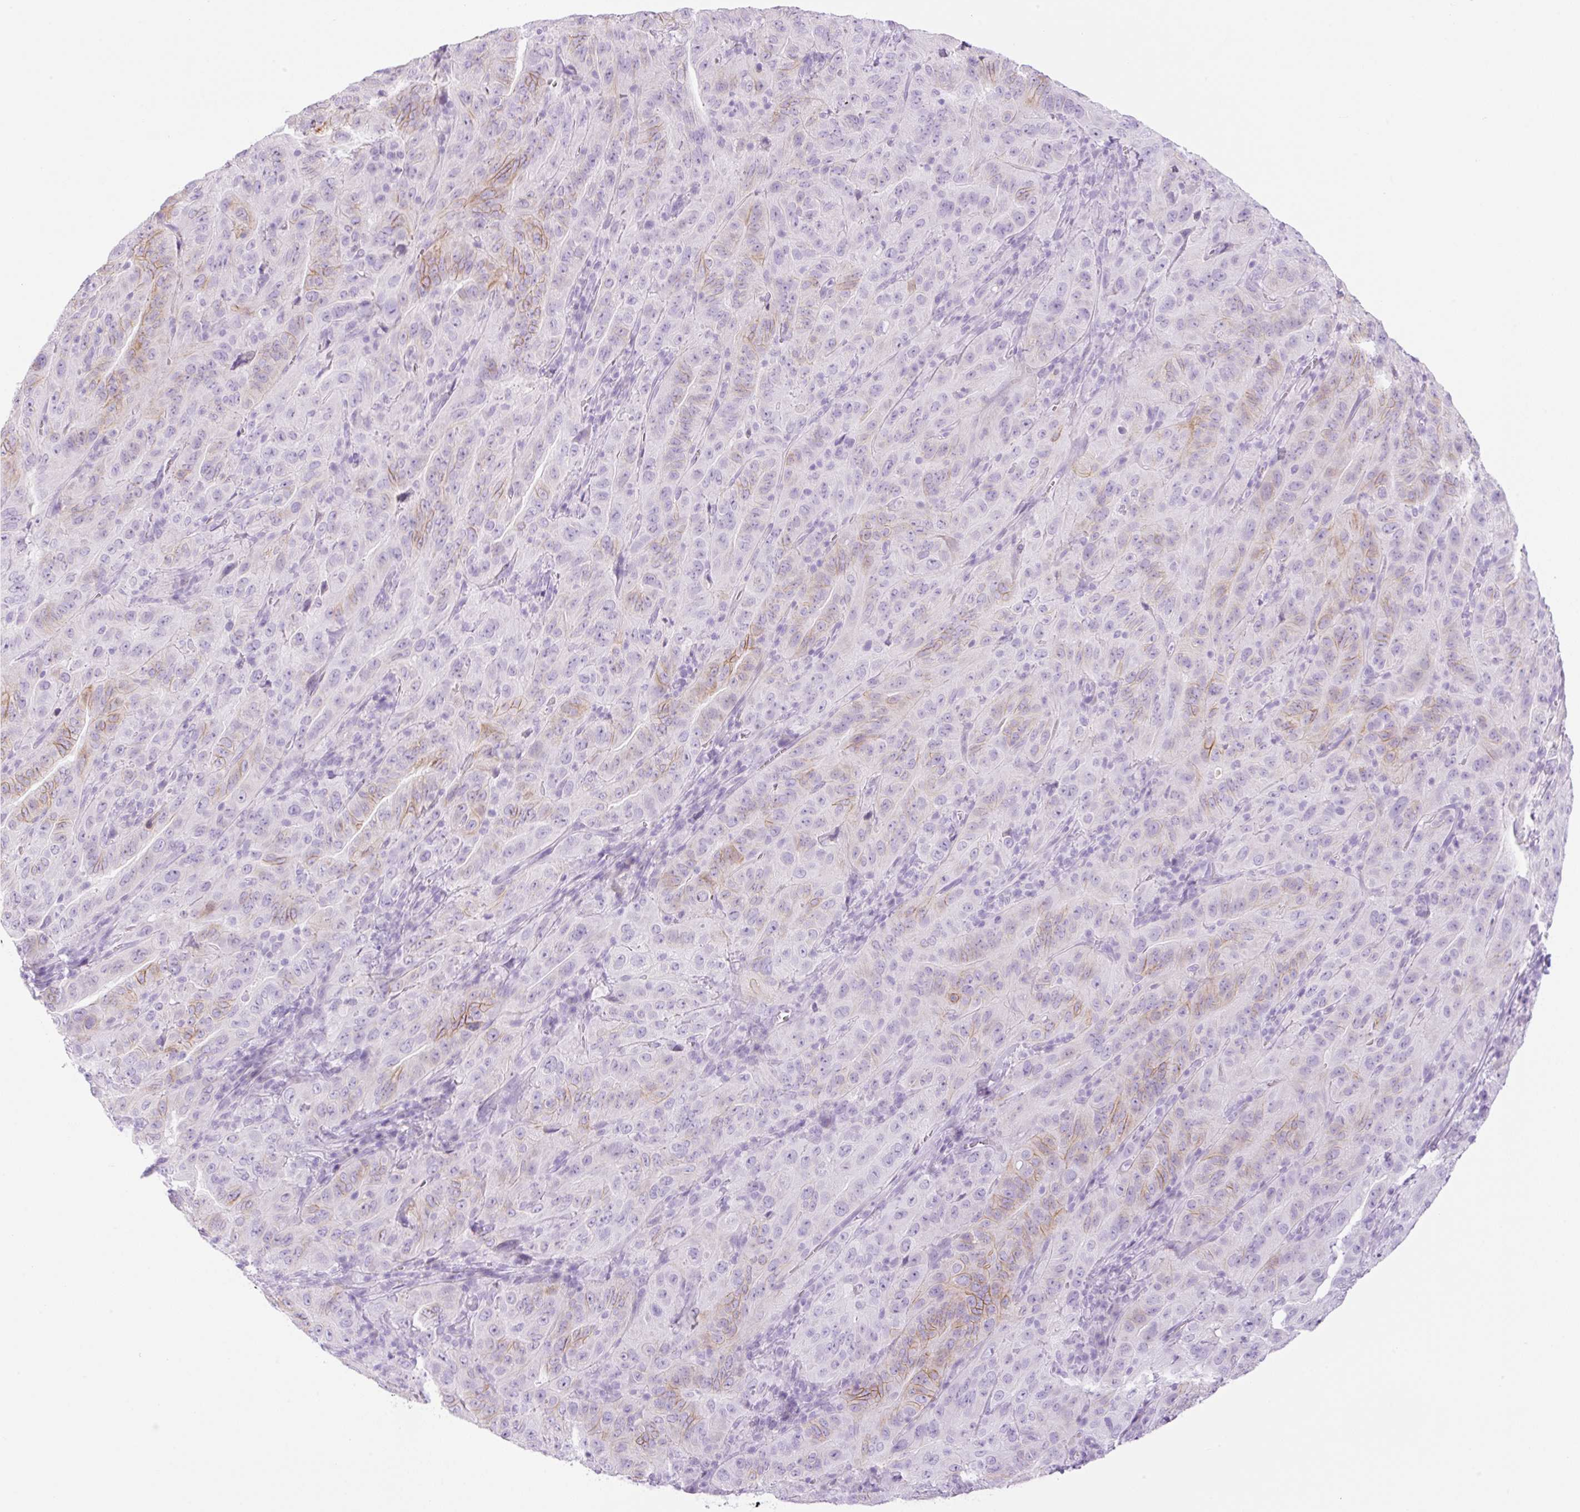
{"staining": {"intensity": "moderate", "quantity": "<25%", "location": "cytoplasmic/membranous"}, "tissue": "pancreatic cancer", "cell_type": "Tumor cells", "image_type": "cancer", "snomed": [{"axis": "morphology", "description": "Adenocarcinoma, NOS"}, {"axis": "topography", "description": "Pancreas"}], "caption": "A histopathology image of pancreatic cancer (adenocarcinoma) stained for a protein demonstrates moderate cytoplasmic/membranous brown staining in tumor cells. The staining was performed using DAB to visualize the protein expression in brown, while the nuclei were stained in blue with hematoxylin (Magnification: 20x).", "gene": "PALM3", "patient": {"sex": "male", "age": 63}}